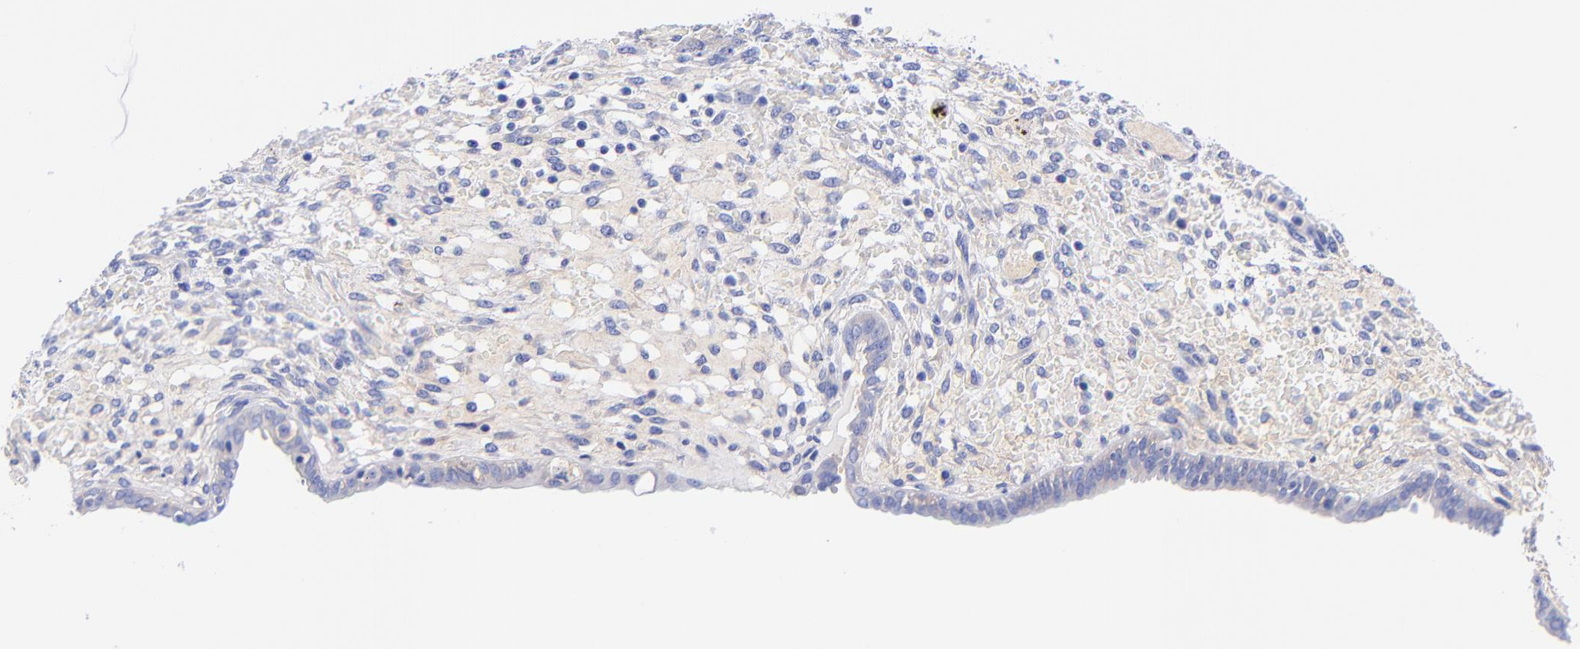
{"staining": {"intensity": "negative", "quantity": "none", "location": "none"}, "tissue": "endometrium", "cell_type": "Cells in endometrial stroma", "image_type": "normal", "snomed": [{"axis": "morphology", "description": "Normal tissue, NOS"}, {"axis": "topography", "description": "Endometrium"}], "caption": "This histopathology image is of normal endometrium stained with immunohistochemistry (IHC) to label a protein in brown with the nuclei are counter-stained blue. There is no staining in cells in endometrial stroma.", "gene": "GPHN", "patient": {"sex": "female", "age": 42}}